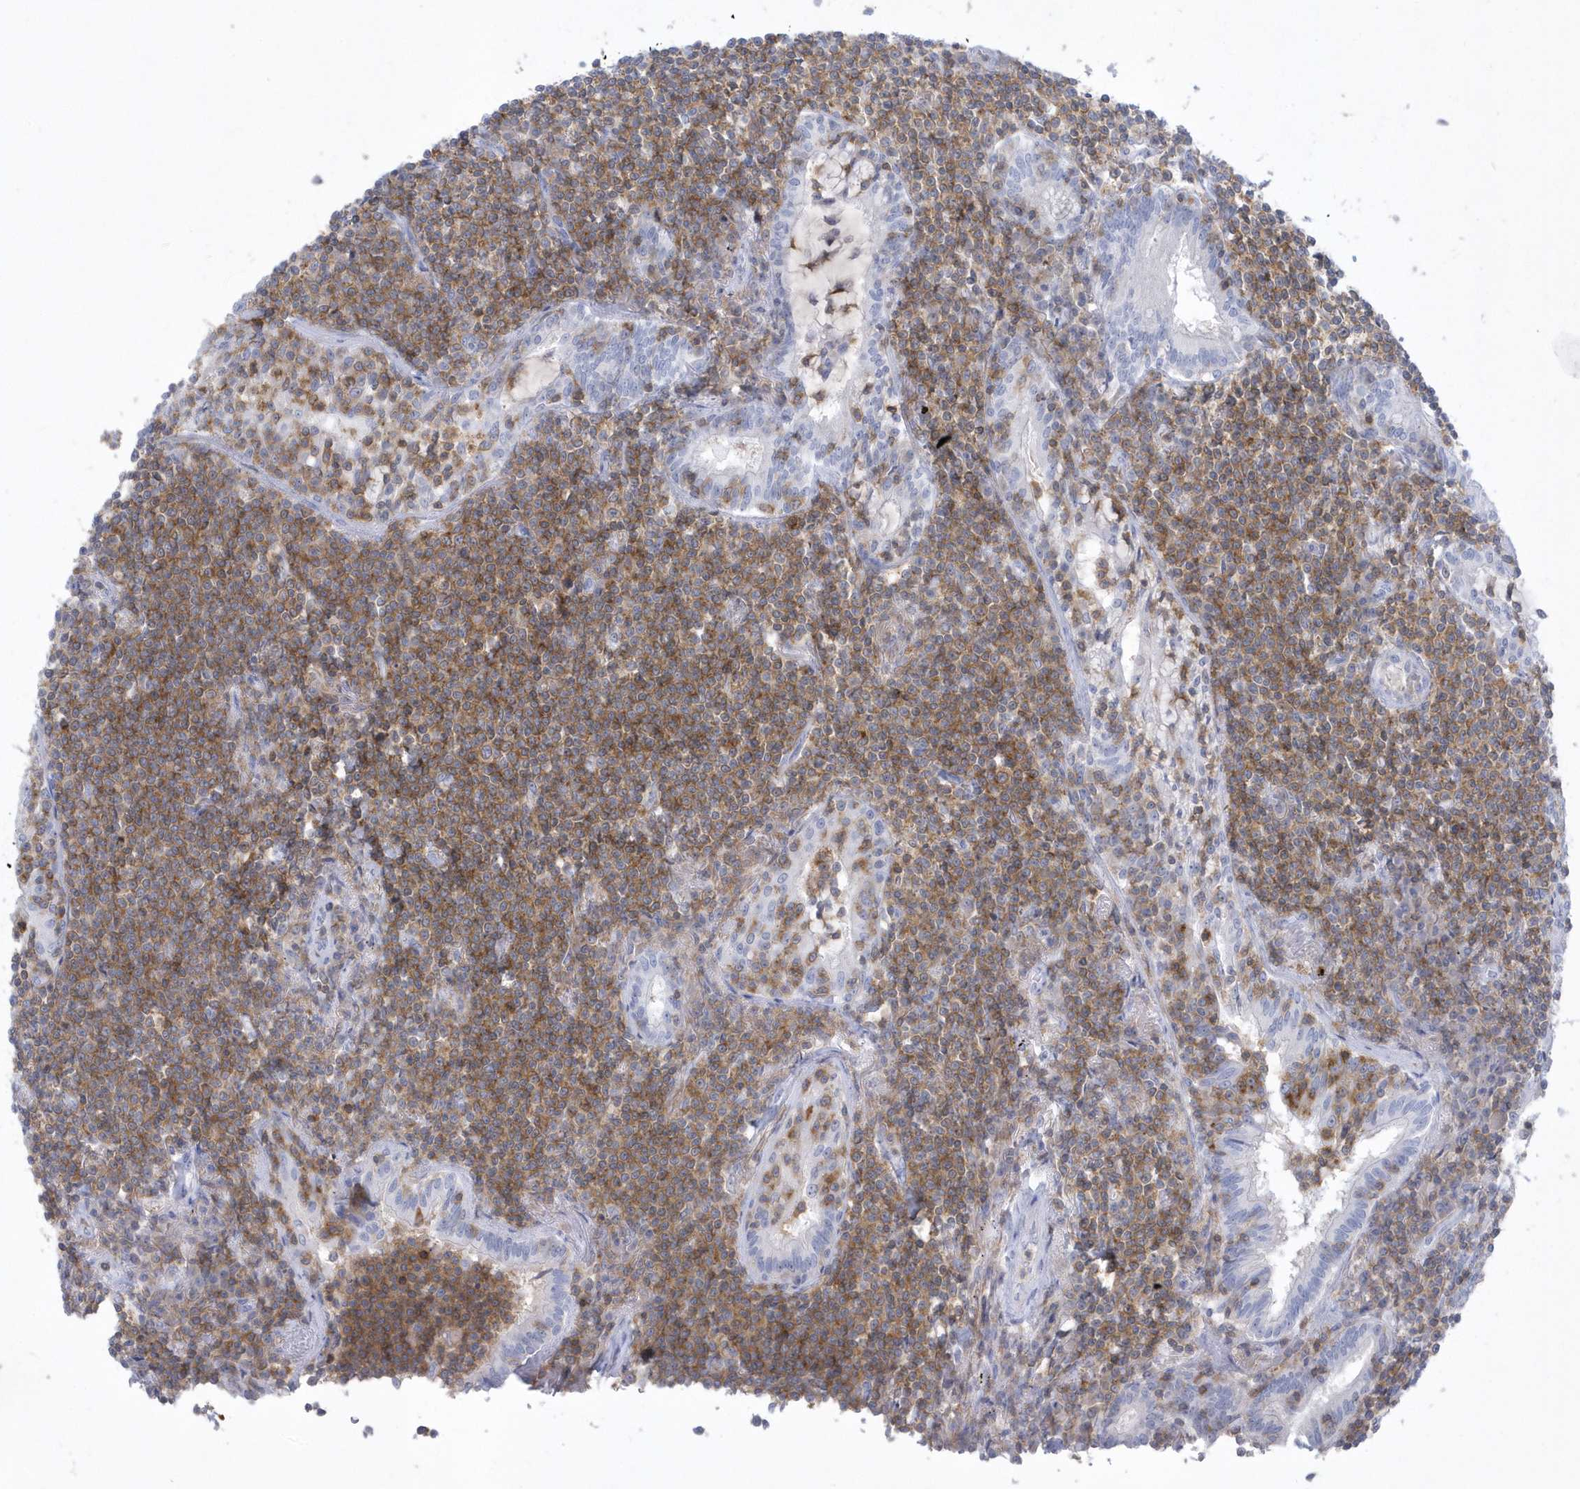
{"staining": {"intensity": "moderate", "quantity": ">75%", "location": "cytoplasmic/membranous"}, "tissue": "lymphoma", "cell_type": "Tumor cells", "image_type": "cancer", "snomed": [{"axis": "morphology", "description": "Malignant lymphoma, non-Hodgkin's type, Low grade"}, {"axis": "topography", "description": "Lung"}], "caption": "Immunohistochemical staining of lymphoma shows medium levels of moderate cytoplasmic/membranous positivity in about >75% of tumor cells.", "gene": "PSD4", "patient": {"sex": "female", "age": 71}}